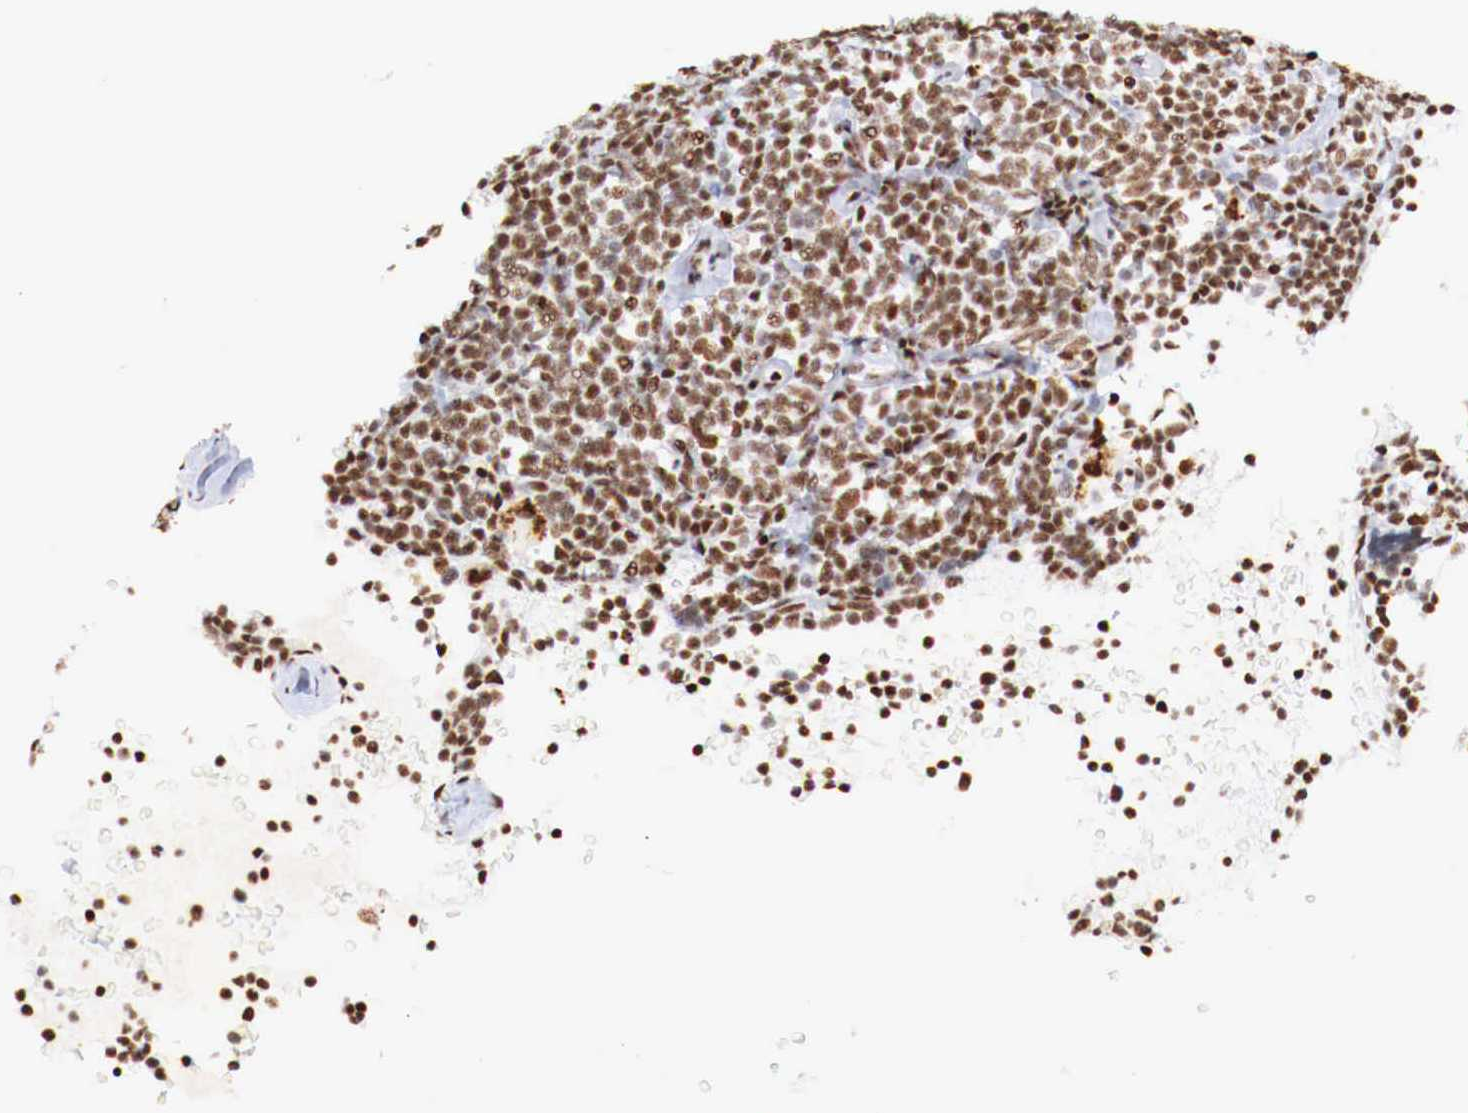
{"staining": {"intensity": "moderate", "quantity": ">75%", "location": "nuclear"}, "tissue": "lymphoma", "cell_type": "Tumor cells", "image_type": "cancer", "snomed": [{"axis": "morphology", "description": "Malignant lymphoma, non-Hodgkin's type, High grade"}, {"axis": "topography", "description": "Lymph node"}], "caption": "Brown immunohistochemical staining in lymphoma displays moderate nuclear positivity in about >75% of tumor cells.", "gene": "MAX", "patient": {"sex": "female", "age": 76}}